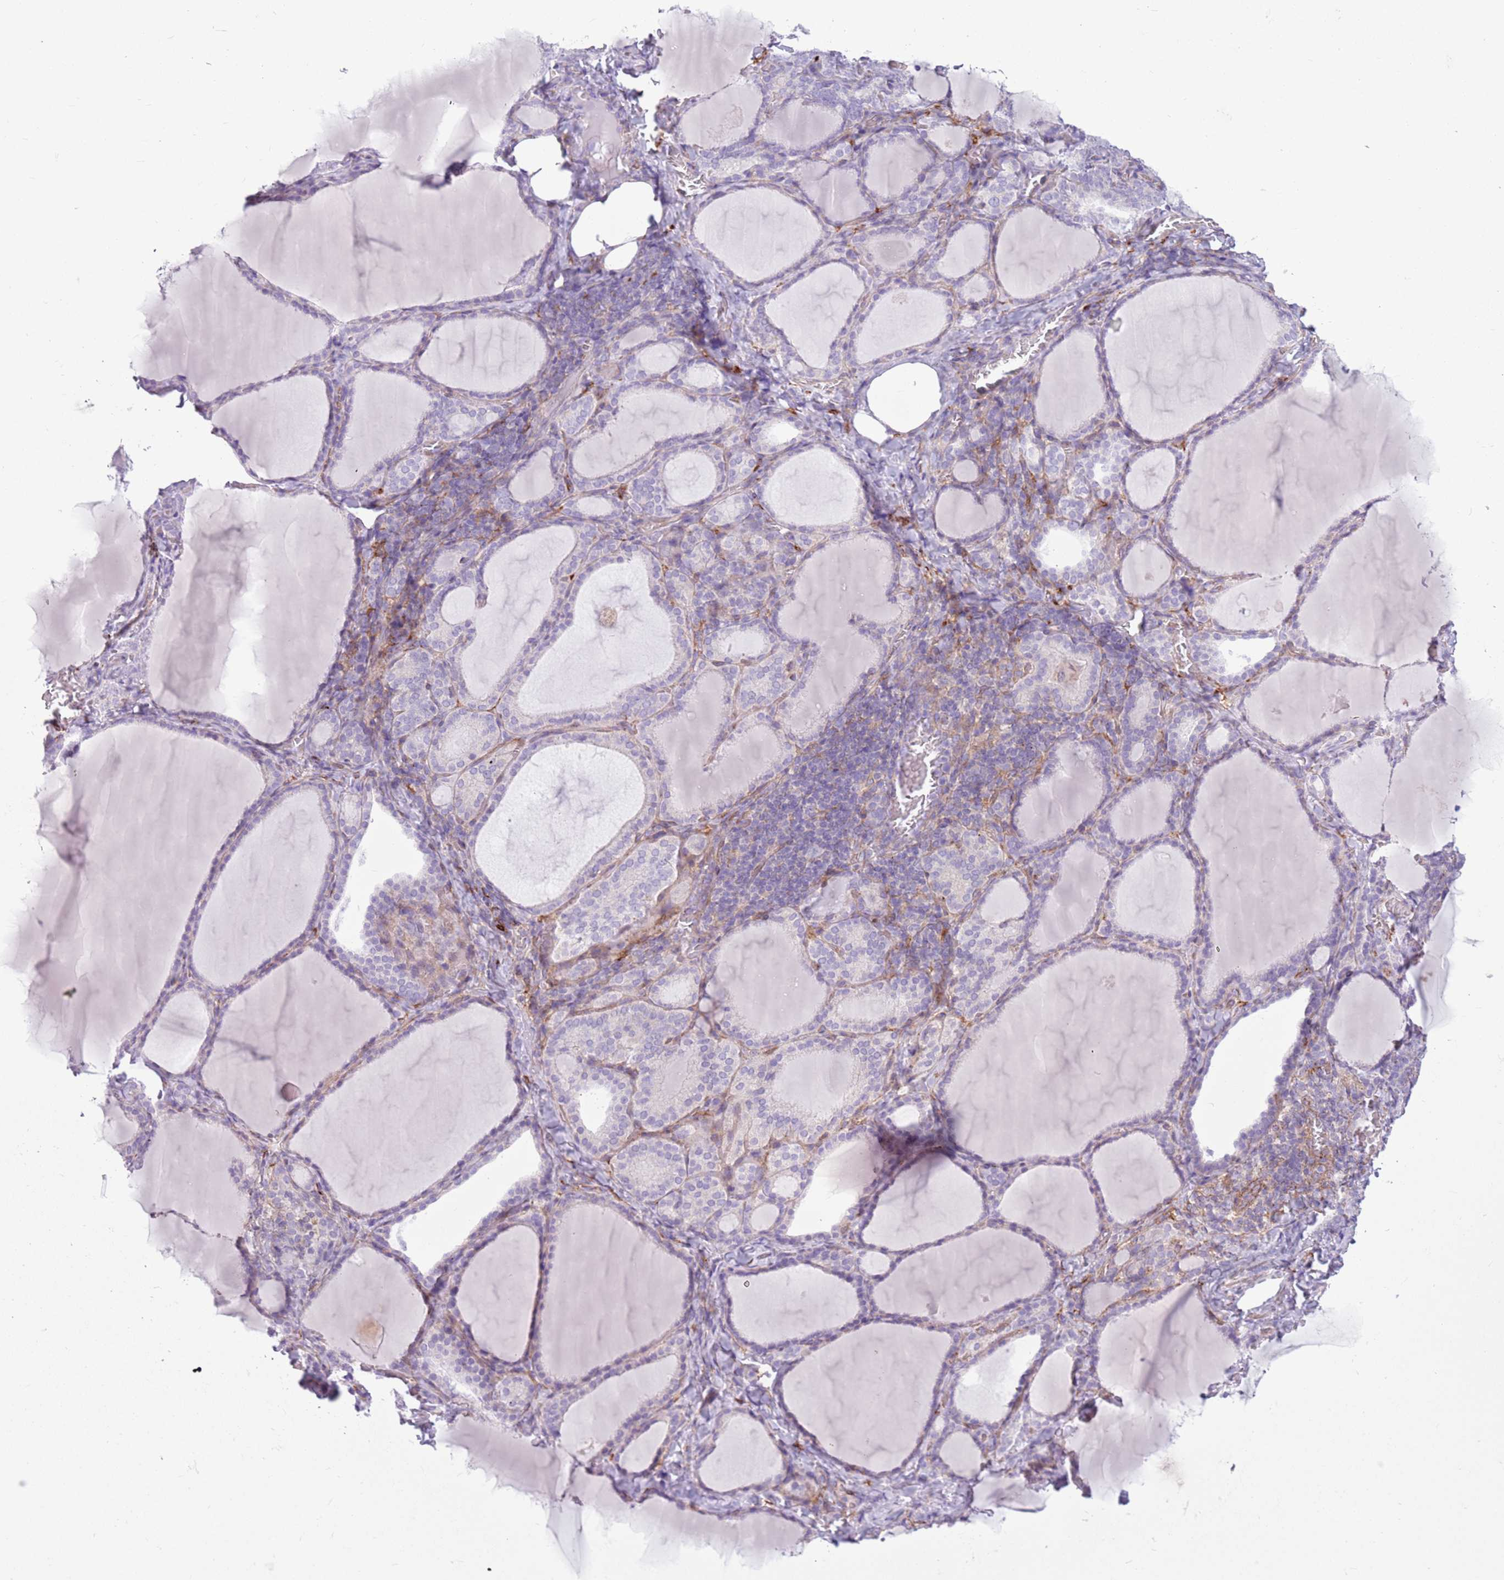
{"staining": {"intensity": "negative", "quantity": "none", "location": "none"}, "tissue": "thyroid gland", "cell_type": "Glandular cells", "image_type": "normal", "snomed": [{"axis": "morphology", "description": "Normal tissue, NOS"}, {"axis": "topography", "description": "Thyroid gland"}], "caption": "Human thyroid gland stained for a protein using immunohistochemistry demonstrates no expression in glandular cells.", "gene": "SNX6", "patient": {"sex": "female", "age": 39}}